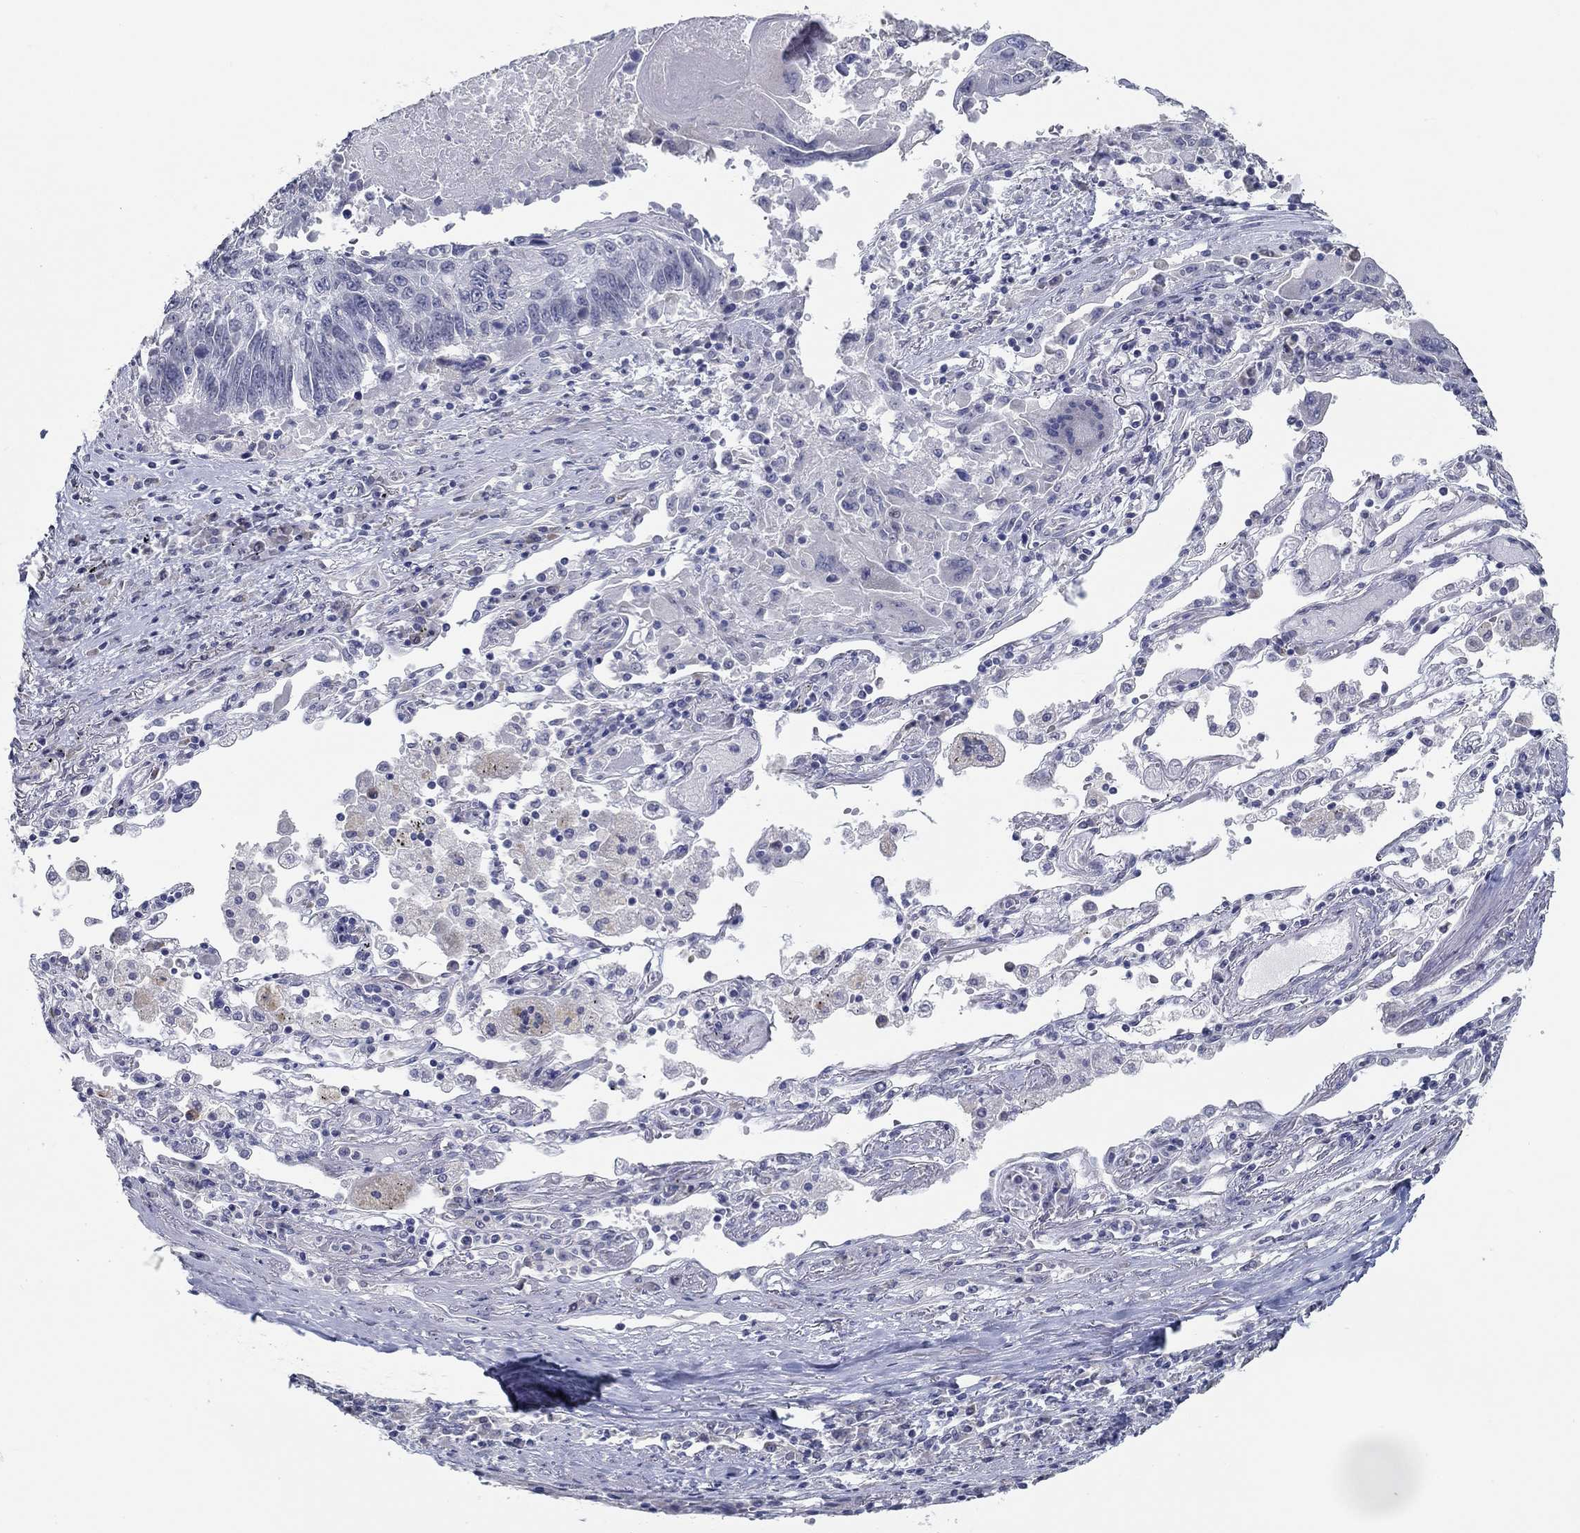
{"staining": {"intensity": "negative", "quantity": "none", "location": "none"}, "tissue": "lung cancer", "cell_type": "Tumor cells", "image_type": "cancer", "snomed": [{"axis": "morphology", "description": "Squamous cell carcinoma, NOS"}, {"axis": "topography", "description": "Lung"}], "caption": "DAB immunohistochemical staining of lung cancer (squamous cell carcinoma) displays no significant expression in tumor cells.", "gene": "NUP155", "patient": {"sex": "male", "age": 73}}